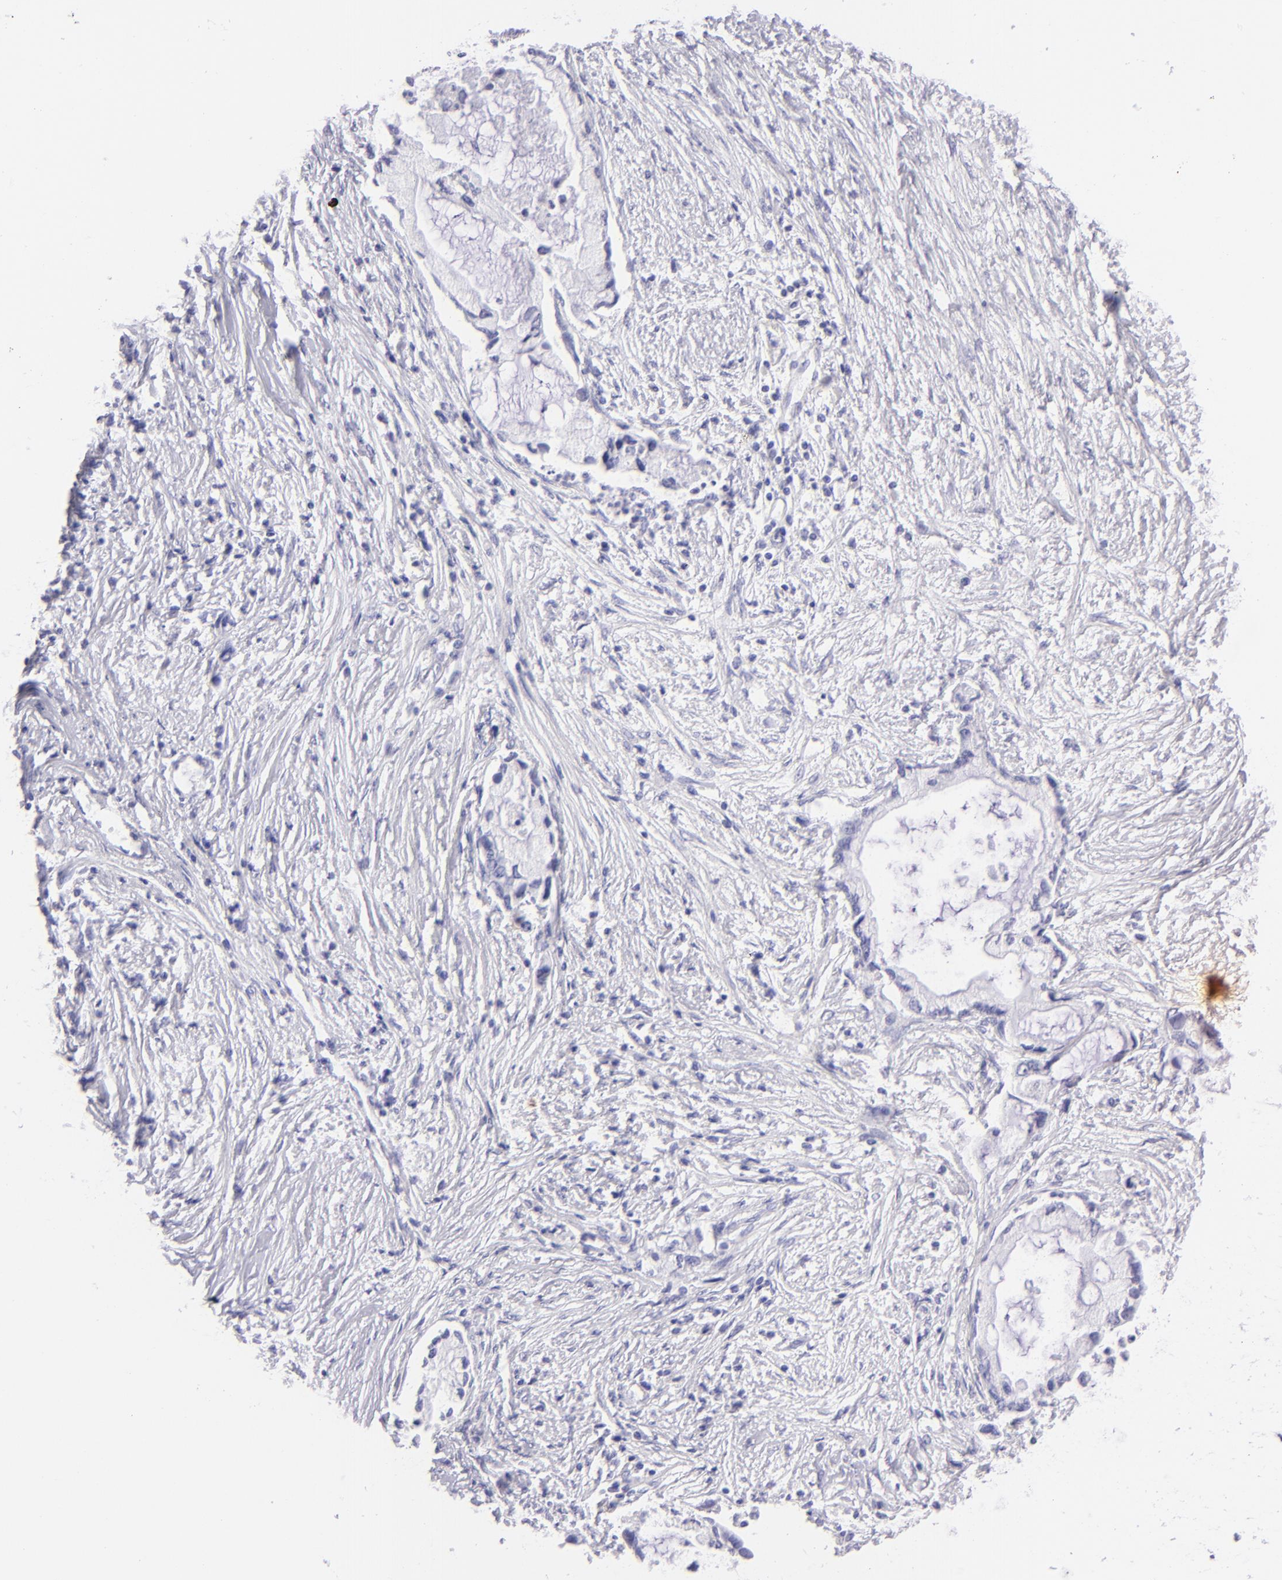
{"staining": {"intensity": "negative", "quantity": "none", "location": "none"}, "tissue": "pancreatic cancer", "cell_type": "Tumor cells", "image_type": "cancer", "snomed": [{"axis": "morphology", "description": "Adenocarcinoma, NOS"}, {"axis": "topography", "description": "Pancreas"}], "caption": "Immunohistochemical staining of human pancreatic cancer (adenocarcinoma) reveals no significant positivity in tumor cells.", "gene": "SLC1A3", "patient": {"sex": "female", "age": 59}}